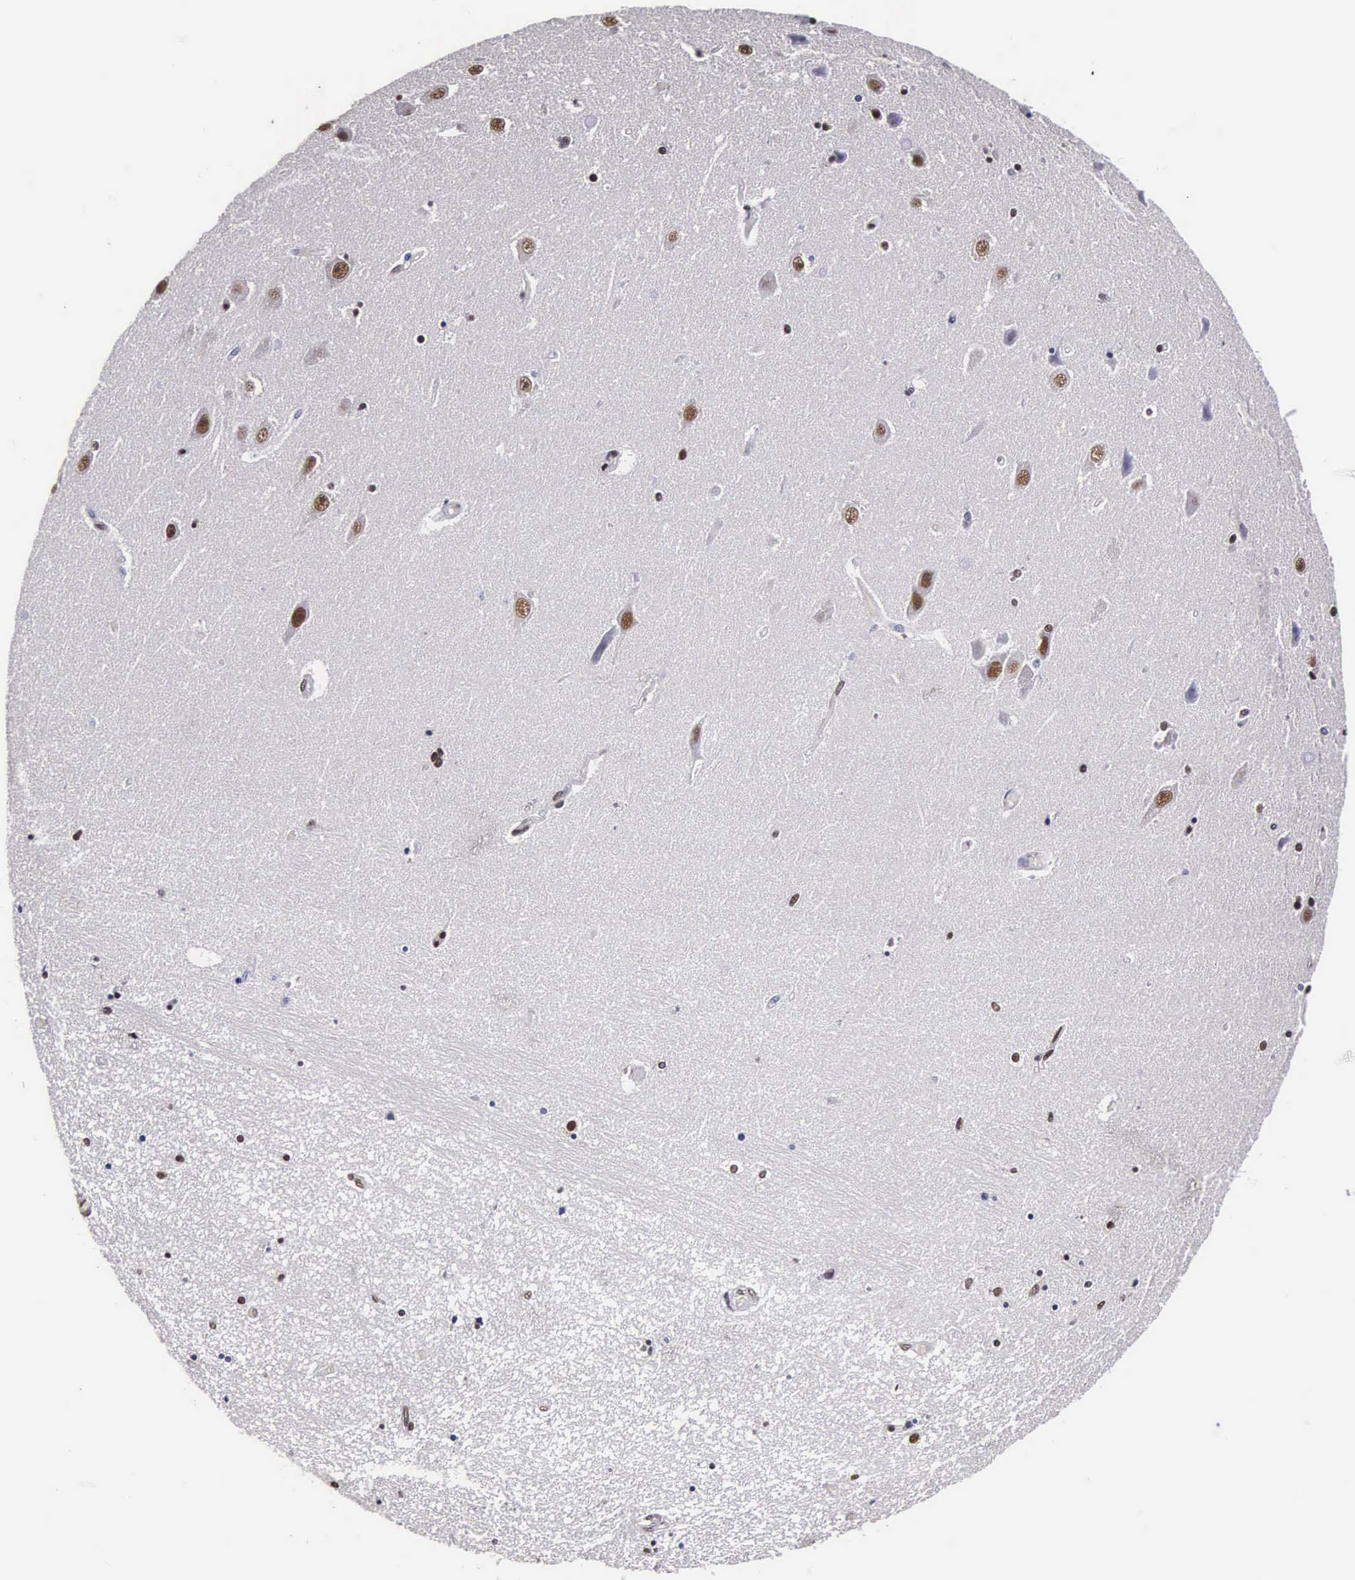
{"staining": {"intensity": "moderate", "quantity": "25%-75%", "location": "nuclear"}, "tissue": "hippocampus", "cell_type": "Glial cells", "image_type": "normal", "snomed": [{"axis": "morphology", "description": "Normal tissue, NOS"}, {"axis": "topography", "description": "Hippocampus"}], "caption": "A brown stain shows moderate nuclear expression of a protein in glial cells of normal human hippocampus.", "gene": "BCL2L2", "patient": {"sex": "female", "age": 54}}